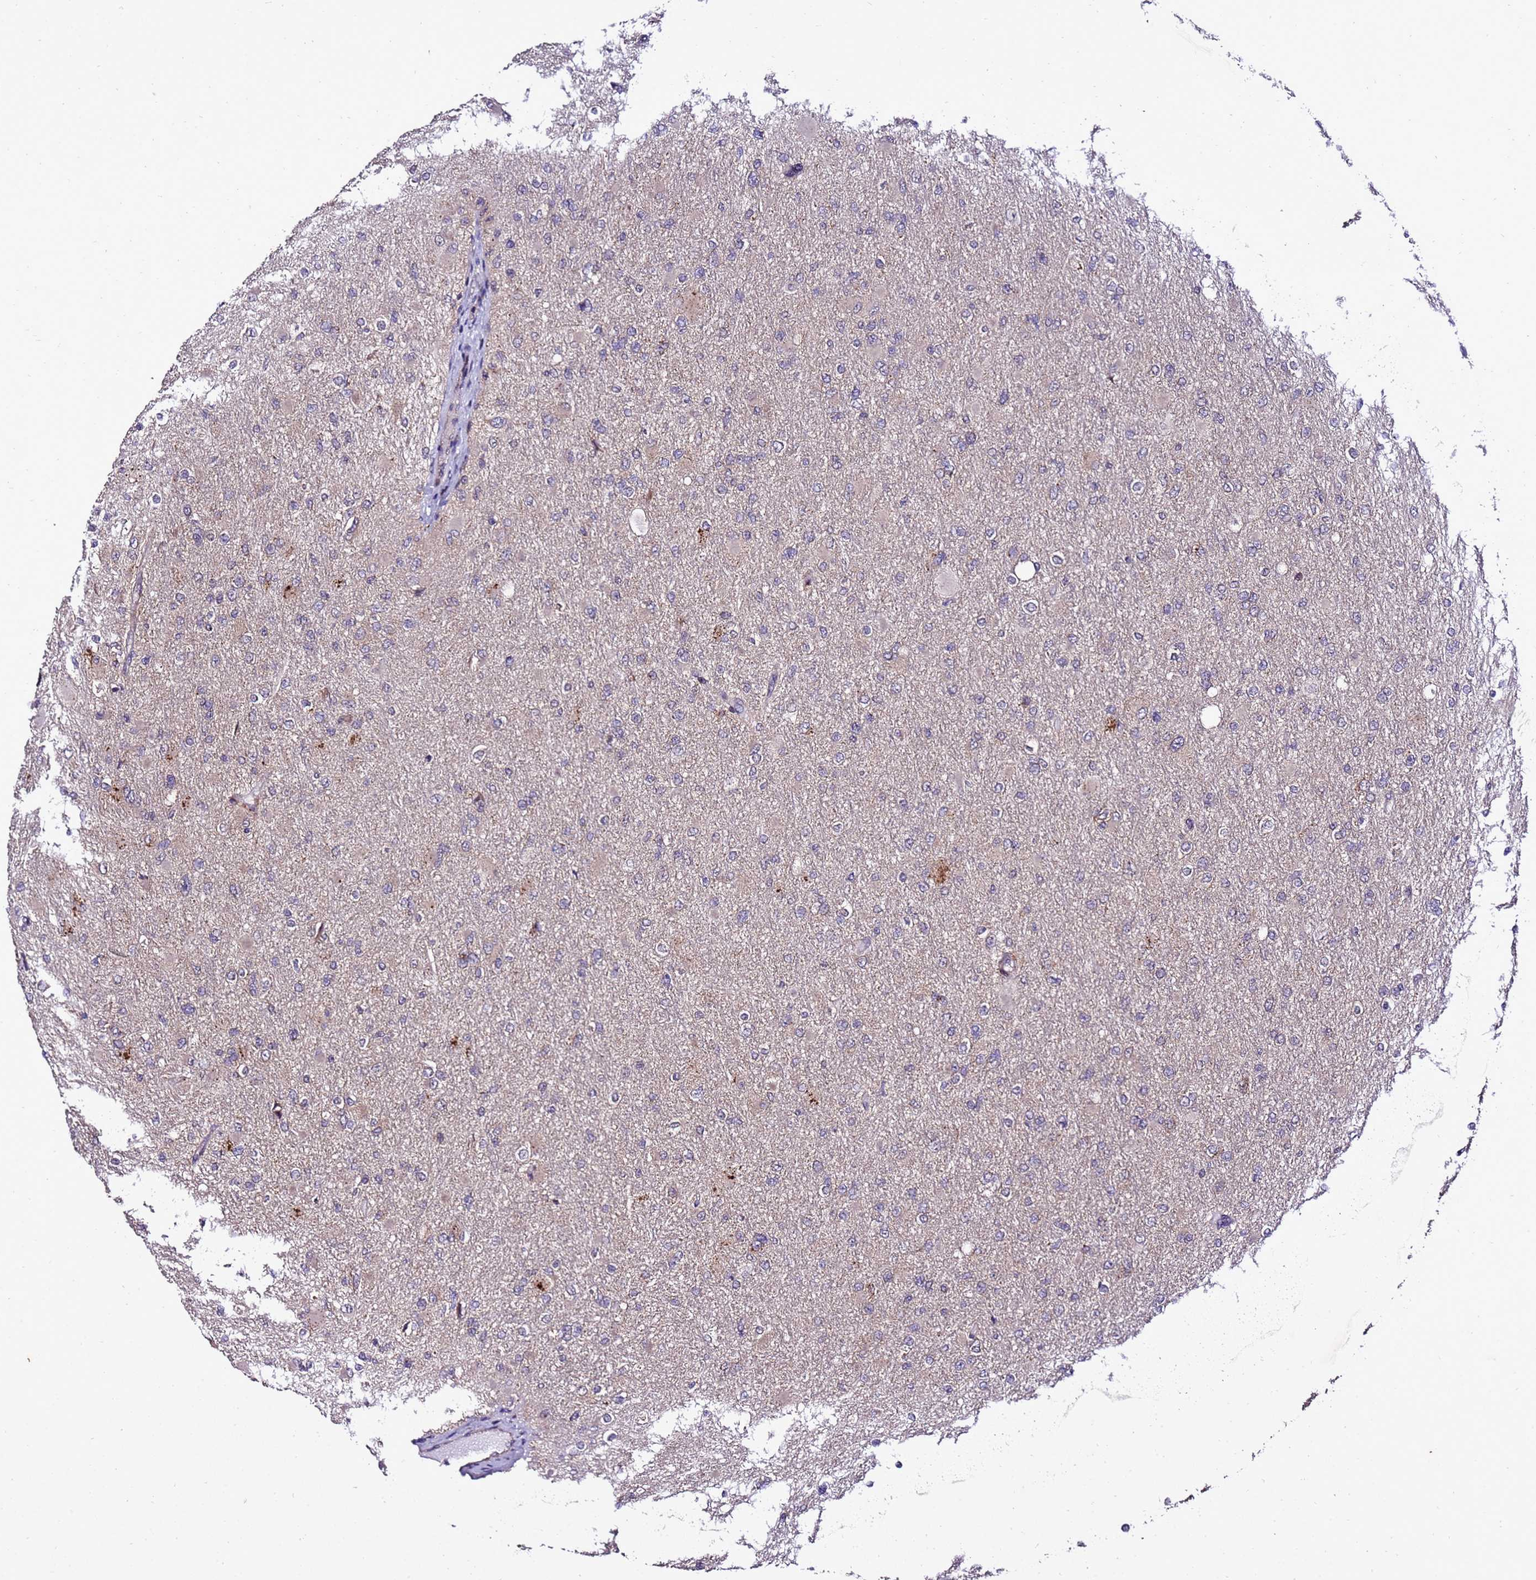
{"staining": {"intensity": "negative", "quantity": "none", "location": "none"}, "tissue": "glioma", "cell_type": "Tumor cells", "image_type": "cancer", "snomed": [{"axis": "morphology", "description": "Glioma, malignant, High grade"}, {"axis": "topography", "description": "Cerebral cortex"}], "caption": "There is no significant positivity in tumor cells of glioma. (IHC, brightfield microscopy, high magnification).", "gene": "ZNF329", "patient": {"sex": "female", "age": 36}}